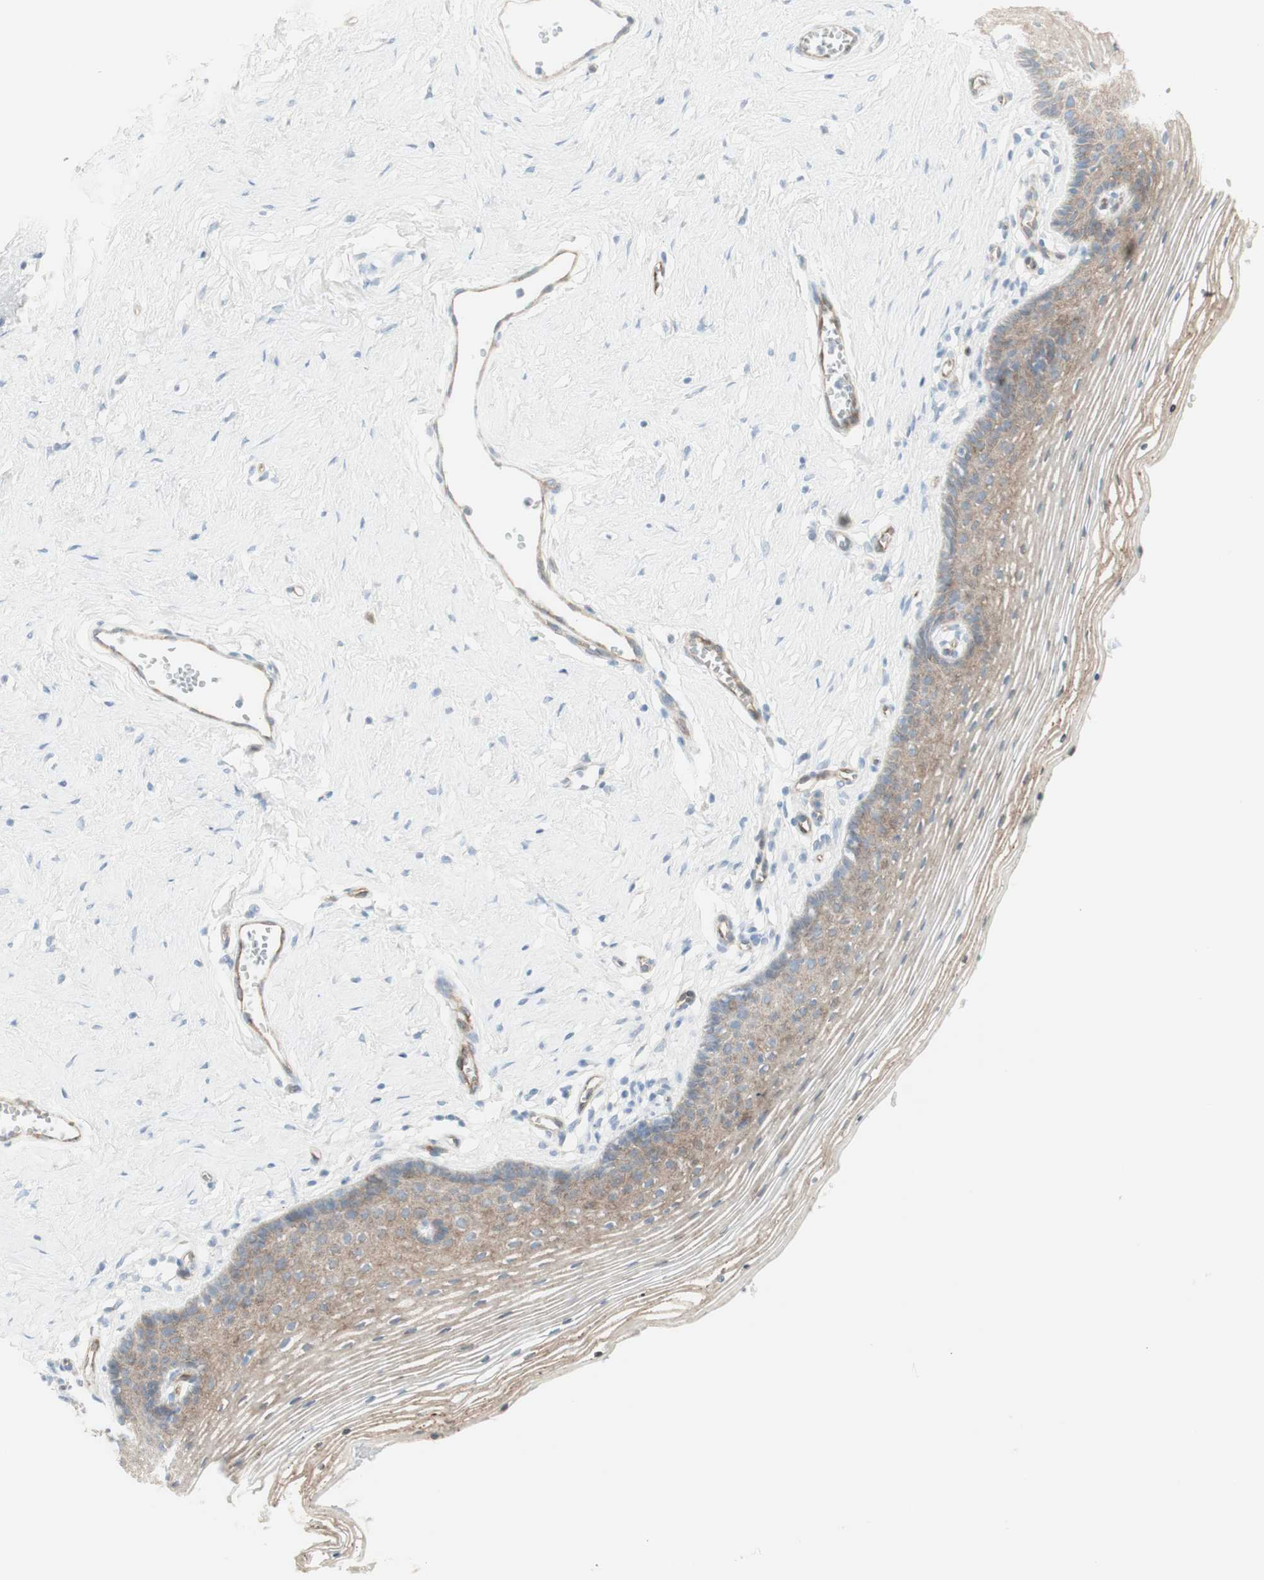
{"staining": {"intensity": "weak", "quantity": "25%-75%", "location": "cytoplasmic/membranous"}, "tissue": "vagina", "cell_type": "Squamous epithelial cells", "image_type": "normal", "snomed": [{"axis": "morphology", "description": "Normal tissue, NOS"}, {"axis": "topography", "description": "Vagina"}], "caption": "Normal vagina was stained to show a protein in brown. There is low levels of weak cytoplasmic/membranous staining in approximately 25%-75% of squamous epithelial cells.", "gene": "MYO6", "patient": {"sex": "female", "age": 32}}